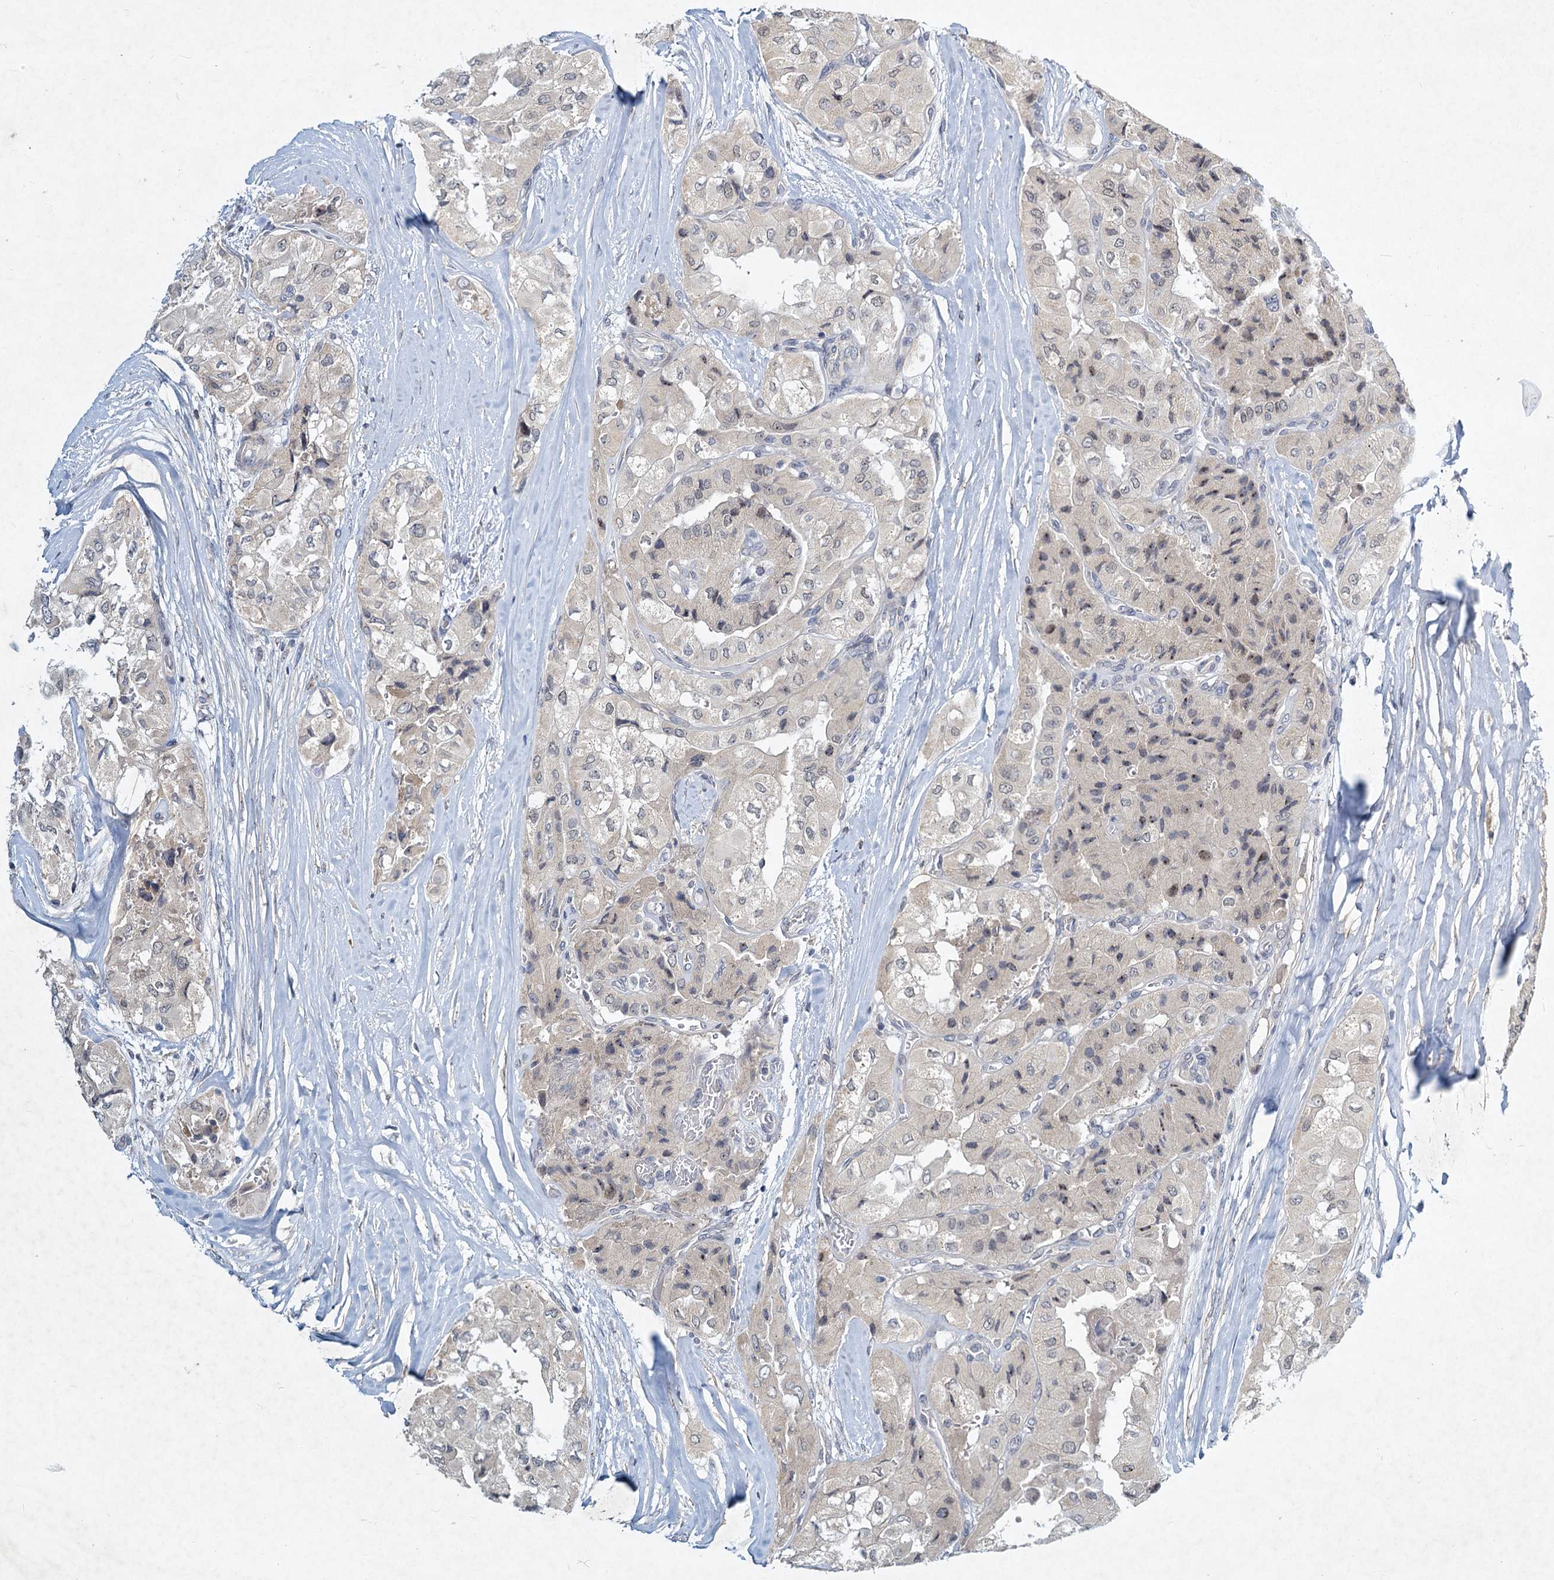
{"staining": {"intensity": "negative", "quantity": "none", "location": "none"}, "tissue": "thyroid cancer", "cell_type": "Tumor cells", "image_type": "cancer", "snomed": [{"axis": "morphology", "description": "Papillary adenocarcinoma, NOS"}, {"axis": "topography", "description": "Thyroid gland"}], "caption": "Immunohistochemistry photomicrograph of neoplastic tissue: thyroid cancer (papillary adenocarcinoma) stained with DAB (3,3'-diaminobenzidine) demonstrates no significant protein expression in tumor cells.", "gene": "STAP1", "patient": {"sex": "female", "age": 59}}